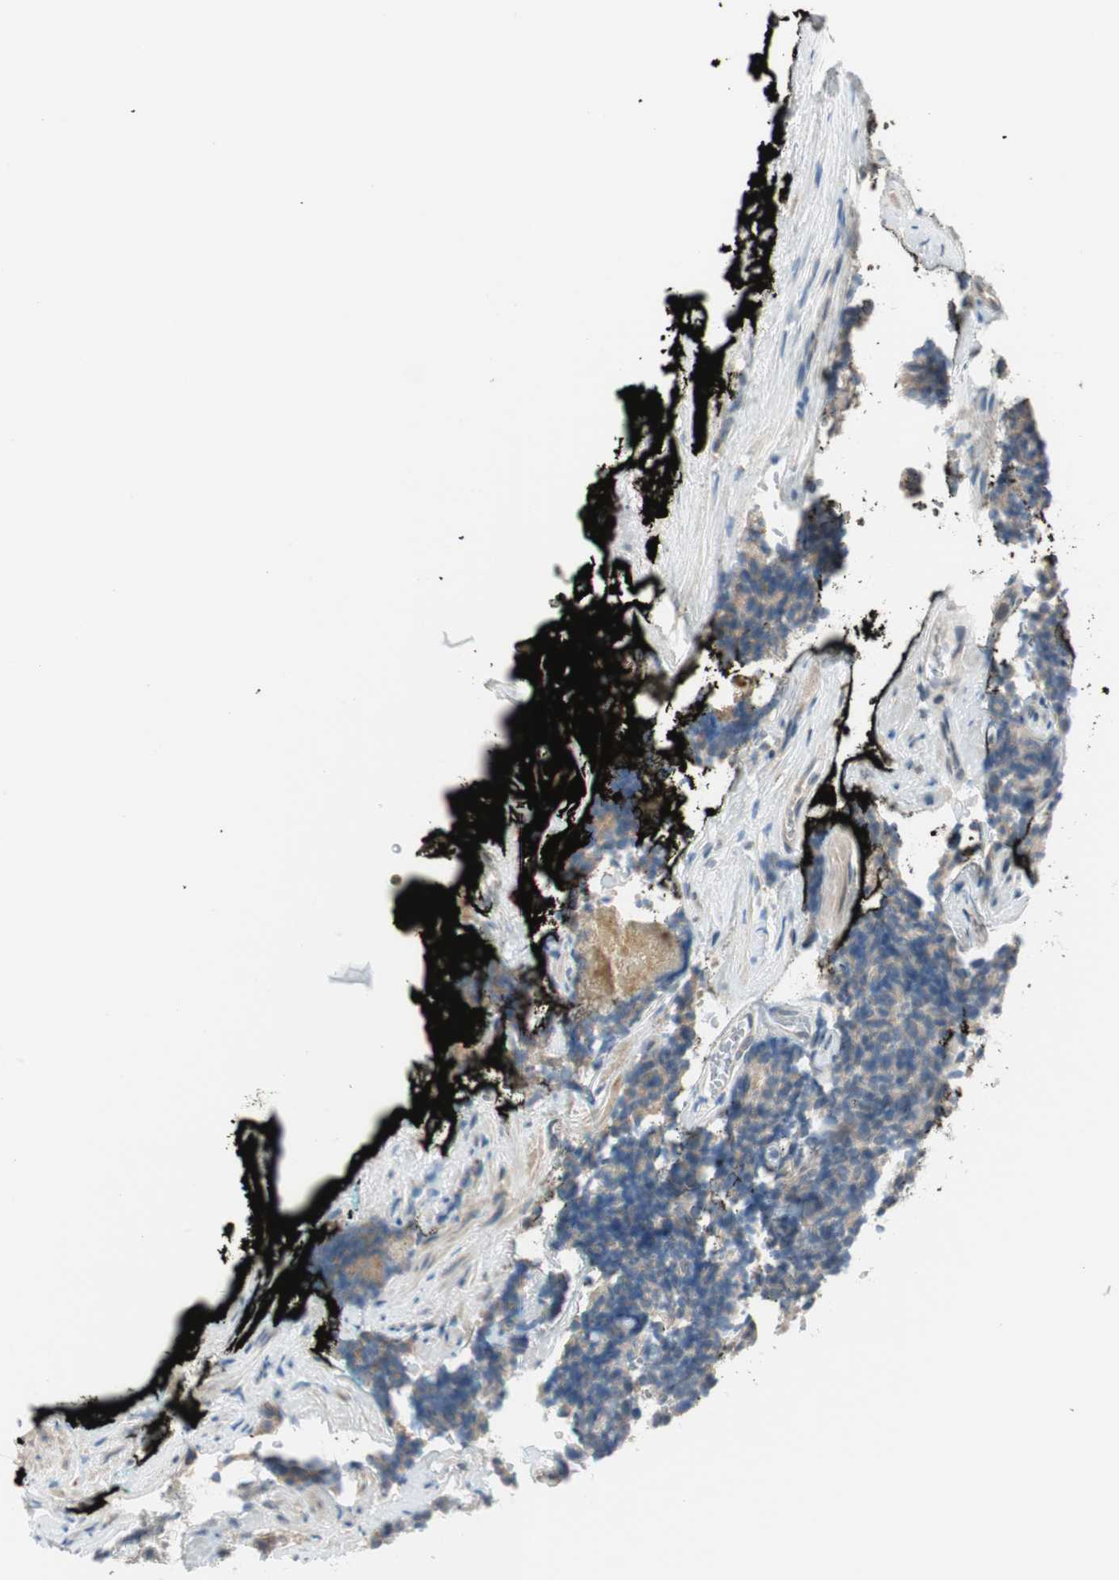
{"staining": {"intensity": "weak", "quantity": ">75%", "location": "cytoplasmic/membranous"}, "tissue": "prostate cancer", "cell_type": "Tumor cells", "image_type": "cancer", "snomed": [{"axis": "morphology", "description": "Adenocarcinoma, High grade"}, {"axis": "topography", "description": "Prostate"}], "caption": "DAB immunohistochemical staining of prostate high-grade adenocarcinoma demonstrates weak cytoplasmic/membranous protein positivity in about >75% of tumor cells.", "gene": "CGRRF1", "patient": {"sex": "male", "age": 58}}